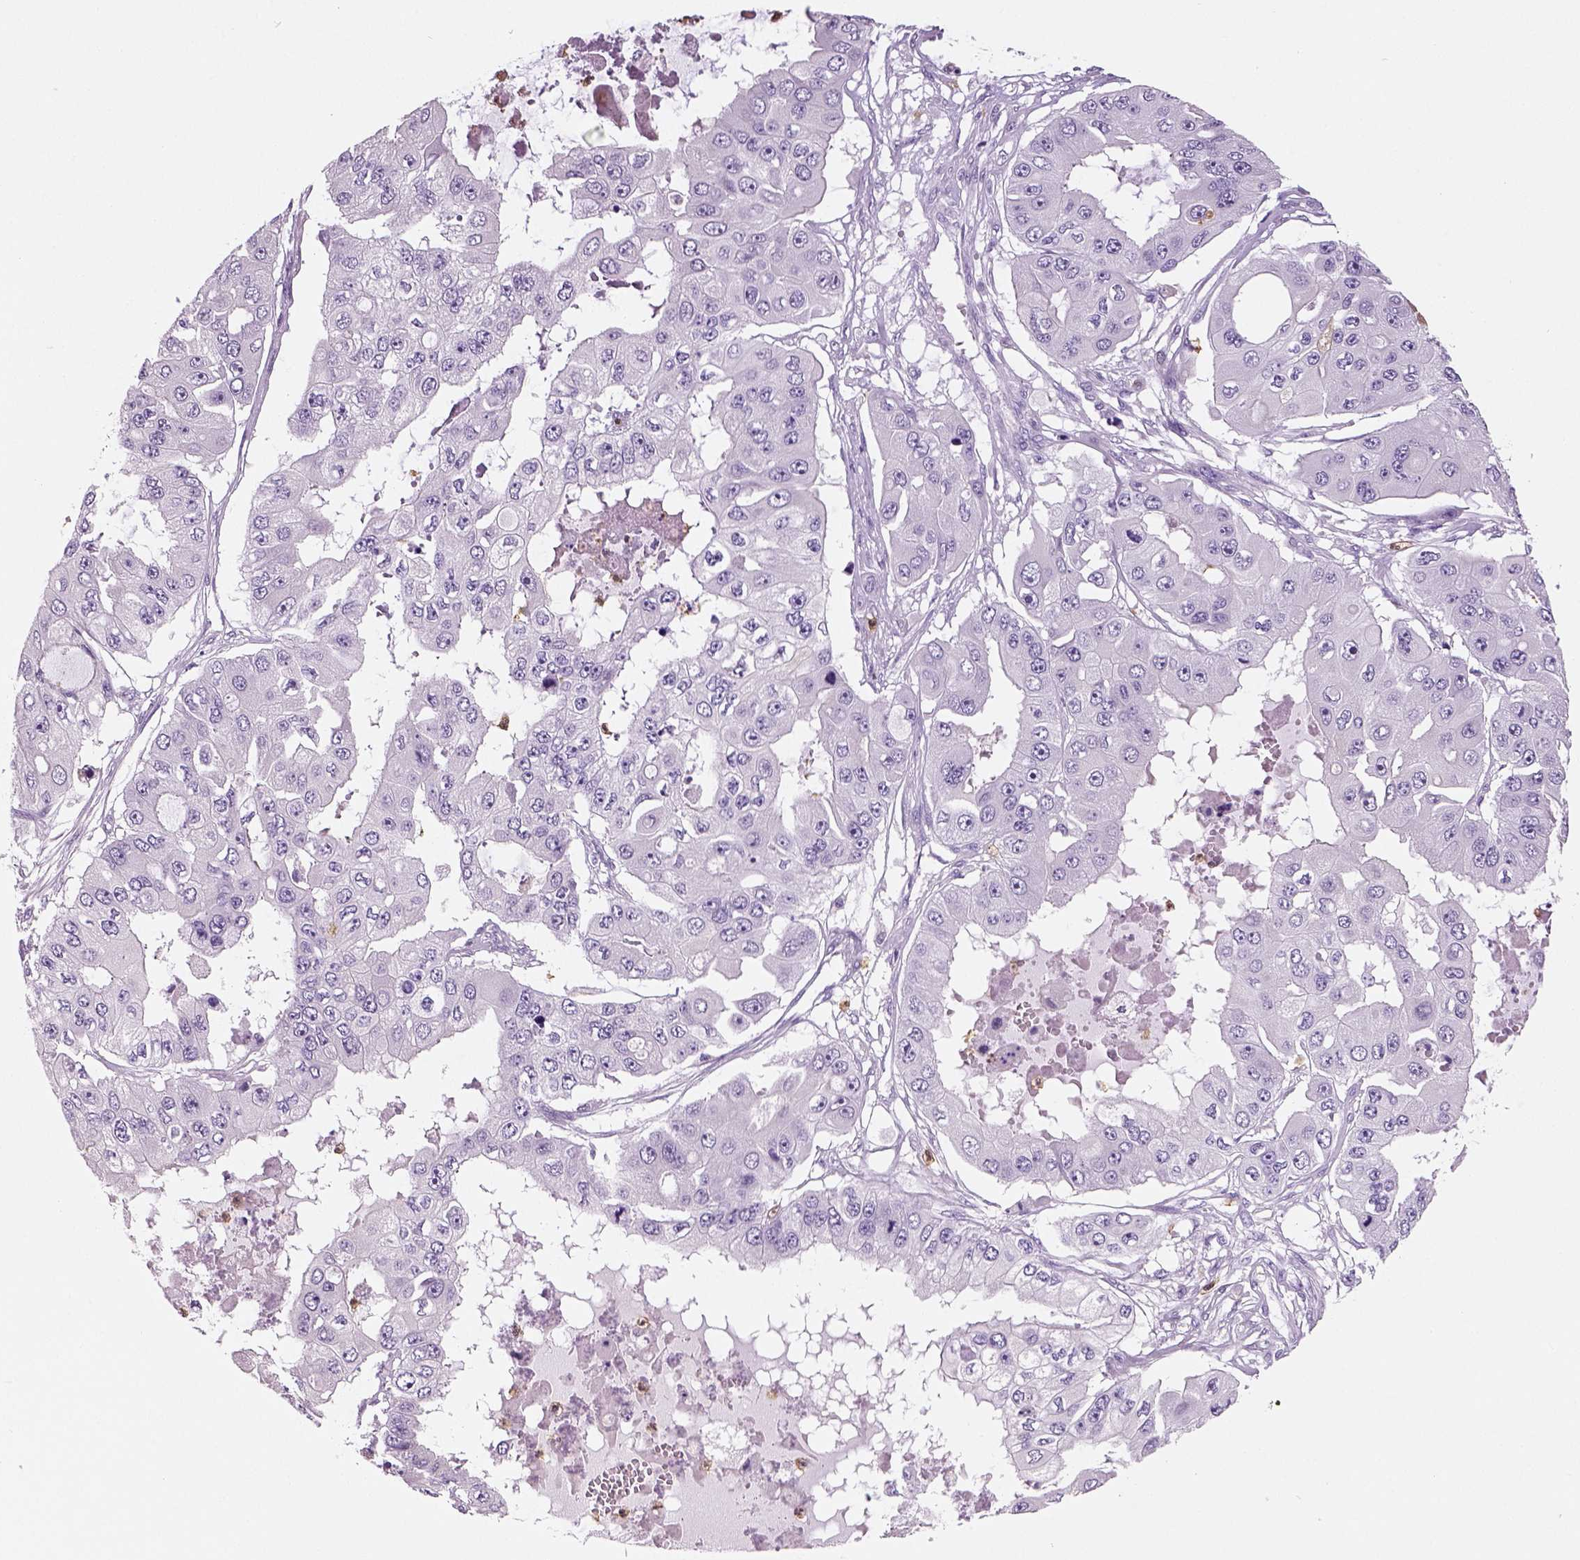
{"staining": {"intensity": "negative", "quantity": "none", "location": "none"}, "tissue": "ovarian cancer", "cell_type": "Tumor cells", "image_type": "cancer", "snomed": [{"axis": "morphology", "description": "Cystadenocarcinoma, serous, NOS"}, {"axis": "topography", "description": "Ovary"}], "caption": "A high-resolution image shows immunohistochemistry staining of ovarian cancer, which demonstrates no significant staining in tumor cells.", "gene": "NECAB2", "patient": {"sex": "female", "age": 56}}